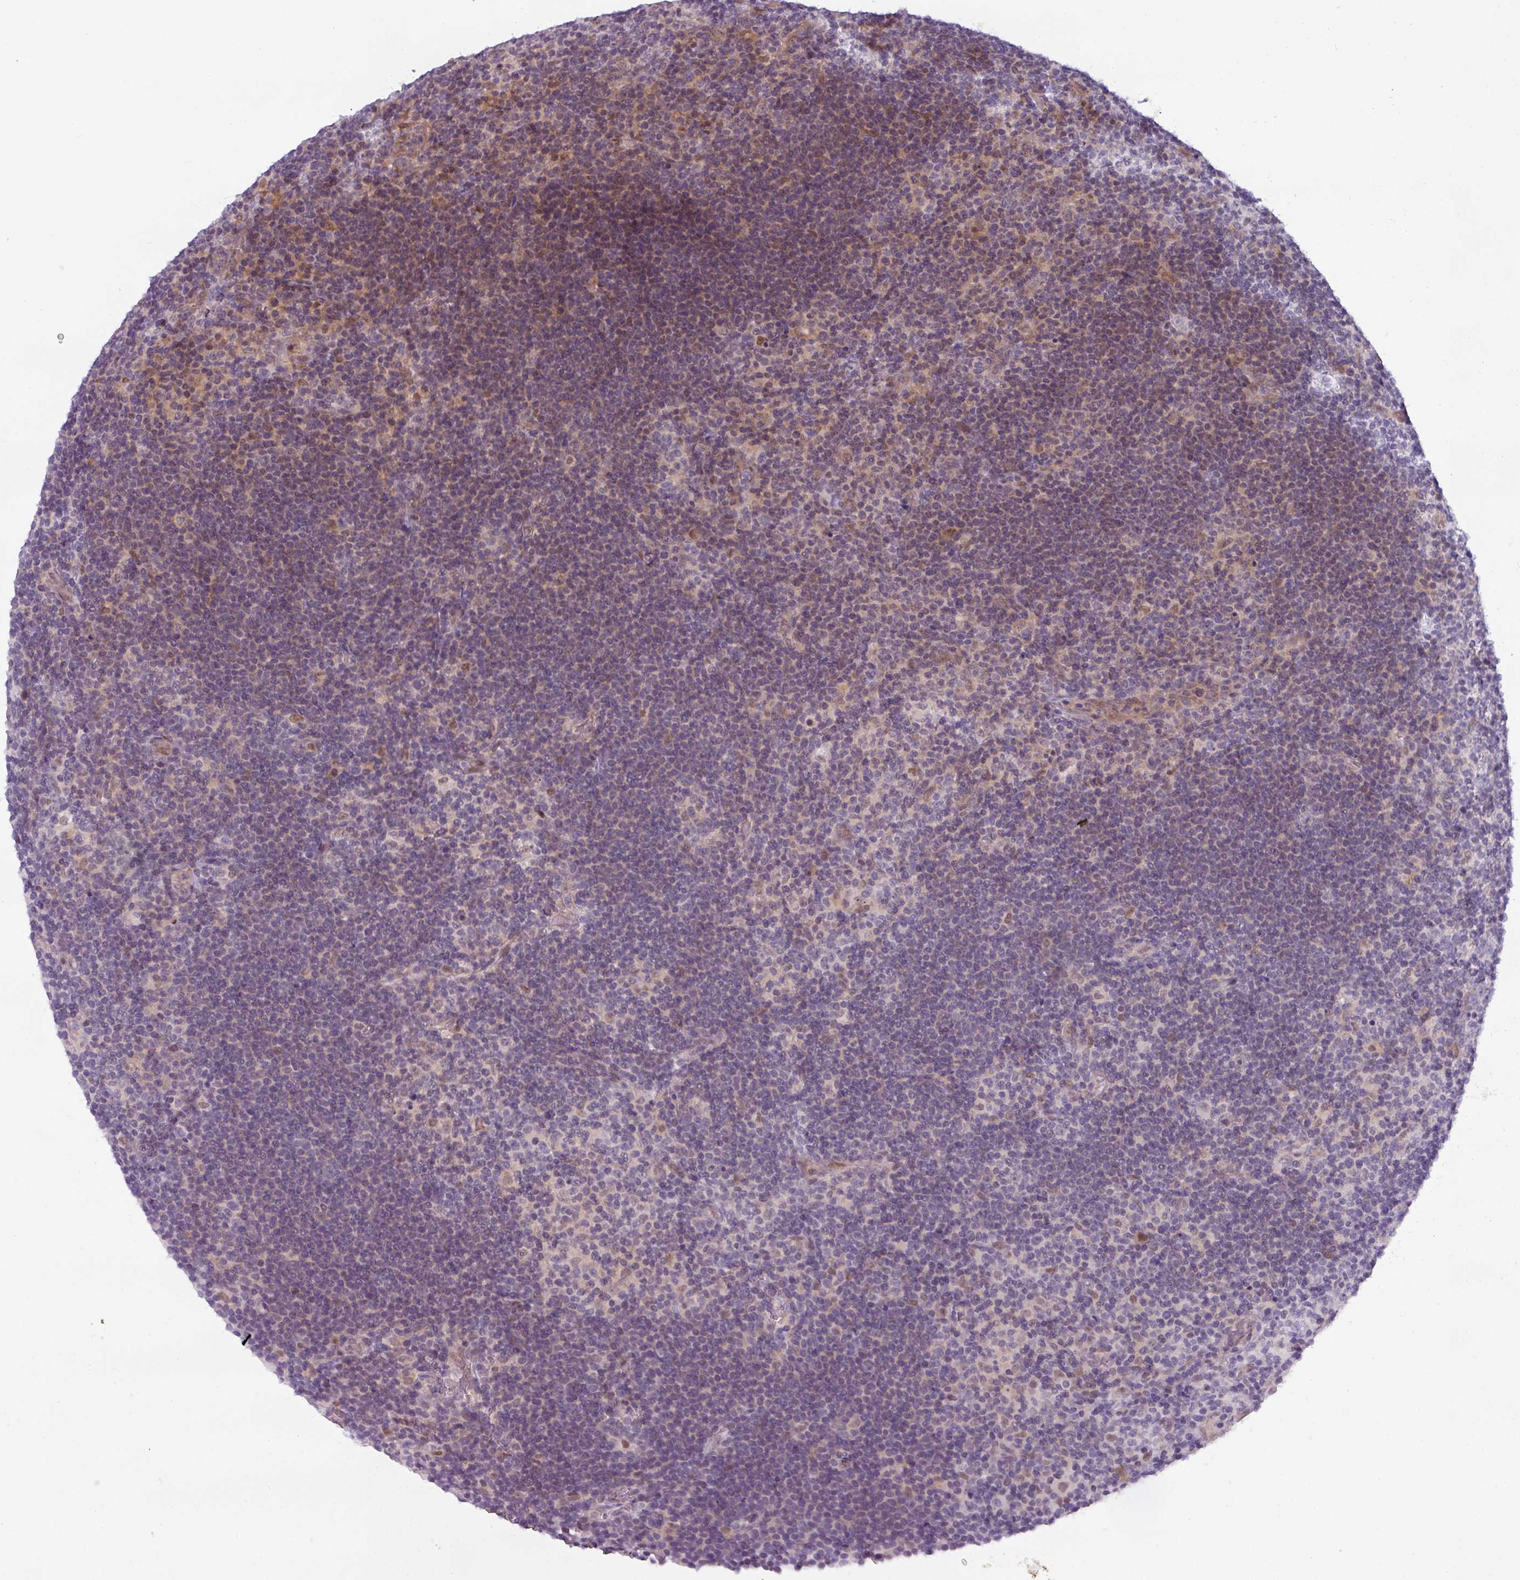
{"staining": {"intensity": "negative", "quantity": "none", "location": "none"}, "tissue": "lymphoma", "cell_type": "Tumor cells", "image_type": "cancer", "snomed": [{"axis": "morphology", "description": "Hodgkin's disease, NOS"}, {"axis": "topography", "description": "Lymph node"}], "caption": "High magnification brightfield microscopy of lymphoma stained with DAB (3,3'-diaminobenzidine) (brown) and counterstained with hematoxylin (blue): tumor cells show no significant staining.", "gene": "PRAMEF12", "patient": {"sex": "female", "age": 57}}